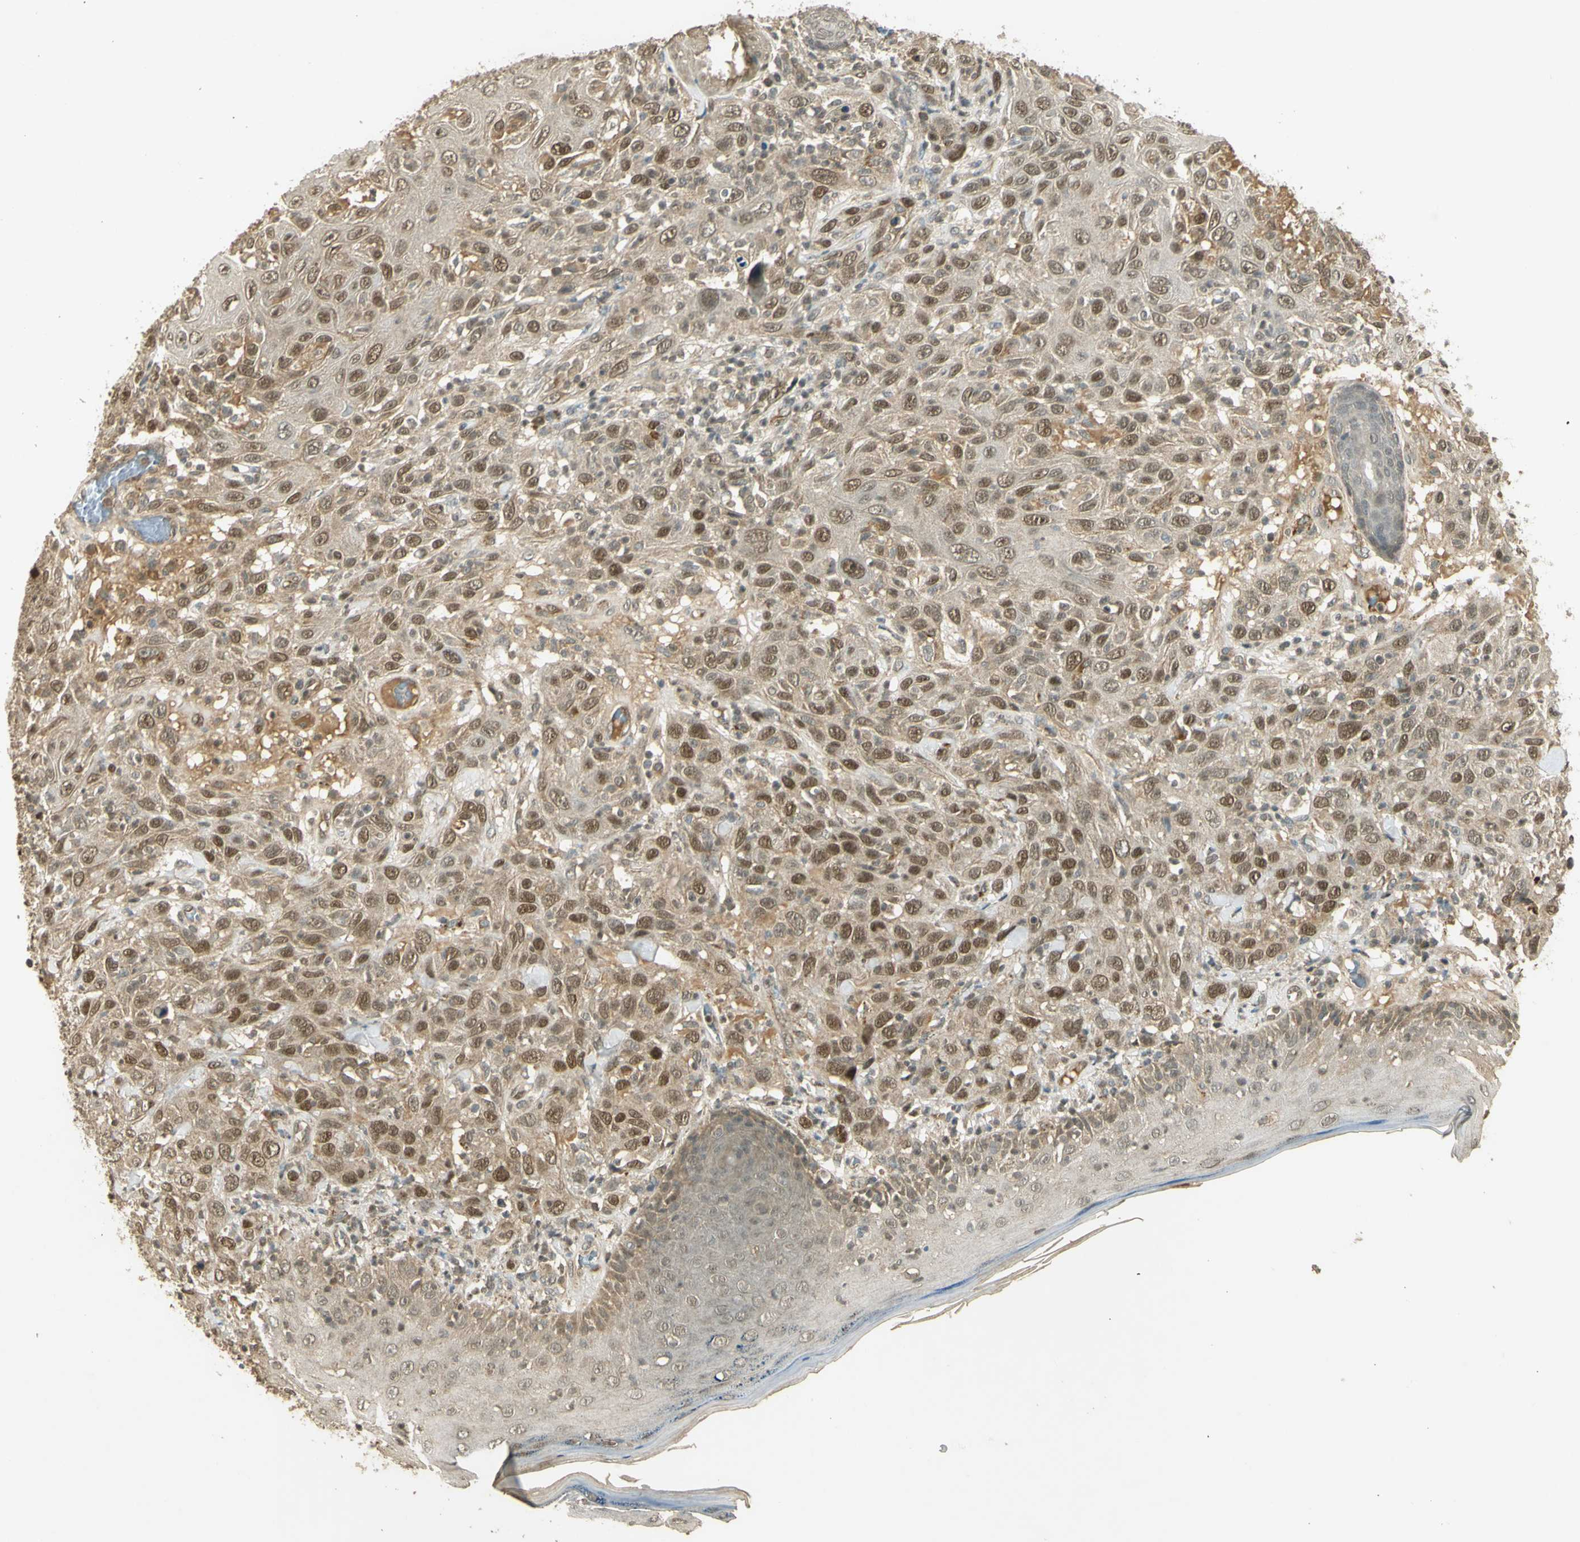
{"staining": {"intensity": "moderate", "quantity": ">75%", "location": "nuclear"}, "tissue": "skin cancer", "cell_type": "Tumor cells", "image_type": "cancer", "snomed": [{"axis": "morphology", "description": "Squamous cell carcinoma, NOS"}, {"axis": "topography", "description": "Skin"}], "caption": "Squamous cell carcinoma (skin) stained with a brown dye demonstrates moderate nuclear positive expression in approximately >75% of tumor cells.", "gene": "GMEB2", "patient": {"sex": "female", "age": 88}}